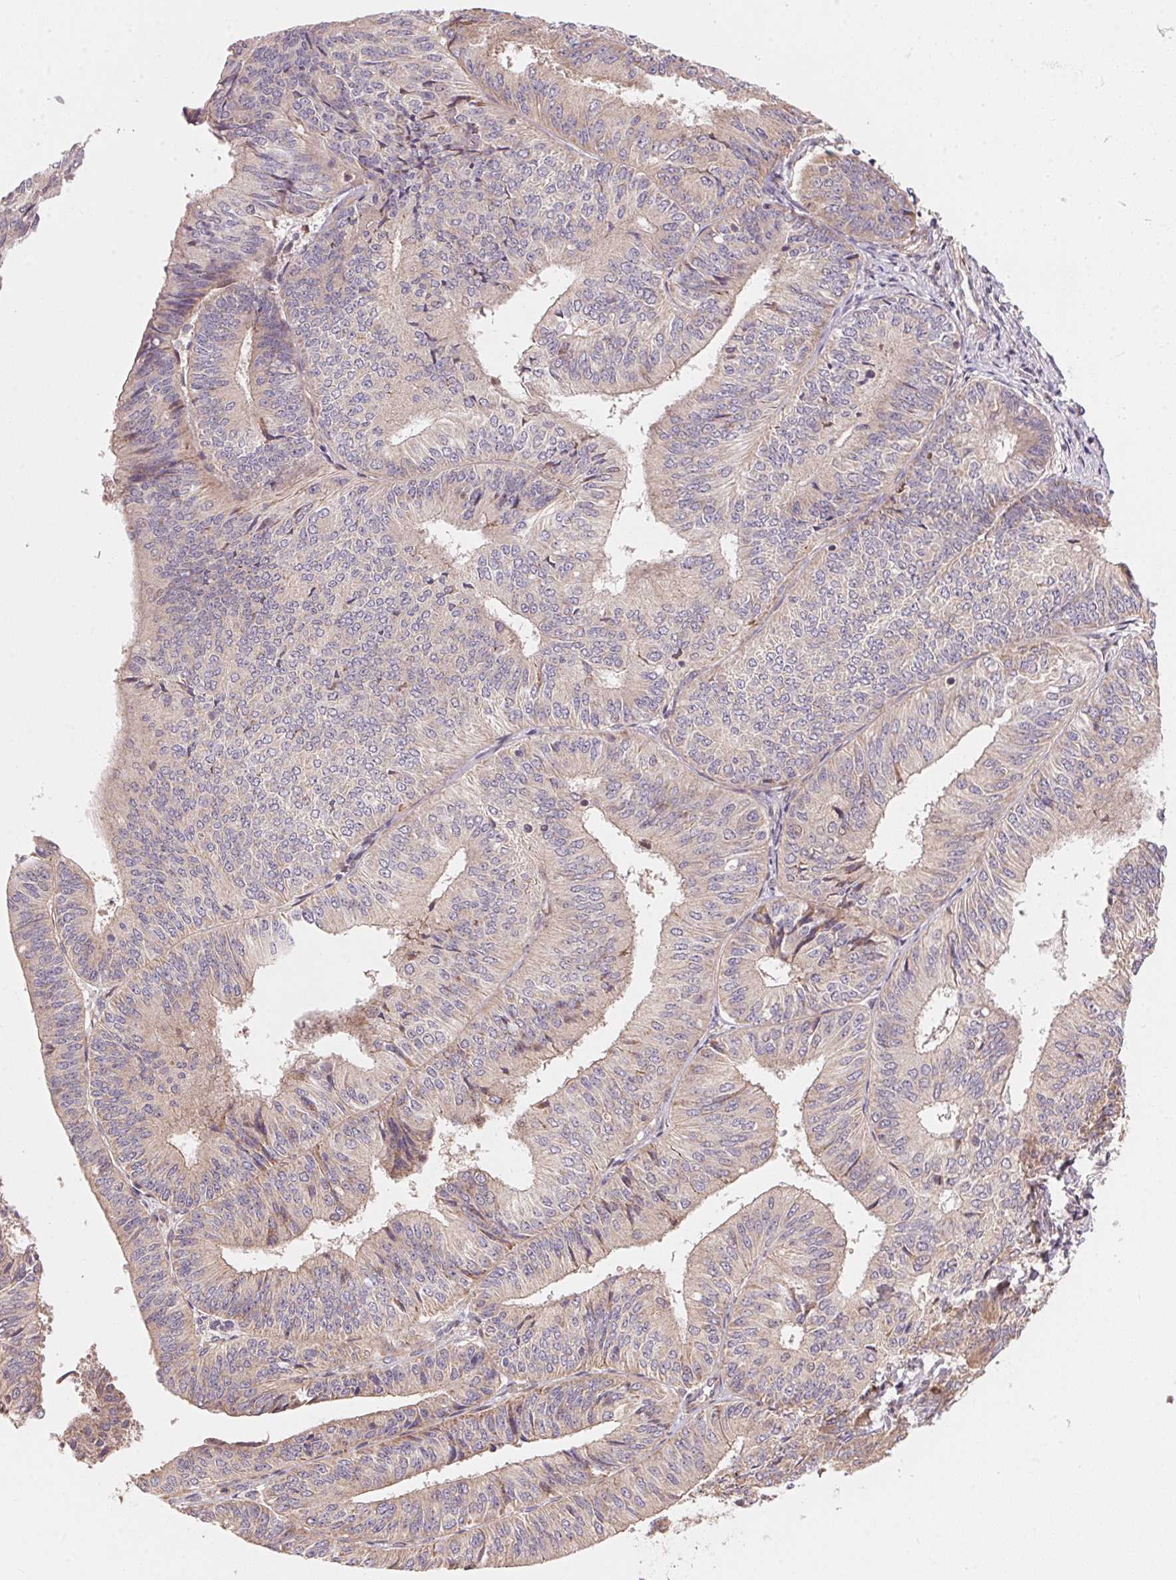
{"staining": {"intensity": "weak", "quantity": "<25%", "location": "cytoplasmic/membranous"}, "tissue": "endometrial cancer", "cell_type": "Tumor cells", "image_type": "cancer", "snomed": [{"axis": "morphology", "description": "Adenocarcinoma, NOS"}, {"axis": "topography", "description": "Endometrium"}], "caption": "This is an immunohistochemistry (IHC) photomicrograph of endometrial cancer. There is no positivity in tumor cells.", "gene": "TNIP2", "patient": {"sex": "female", "age": 58}}